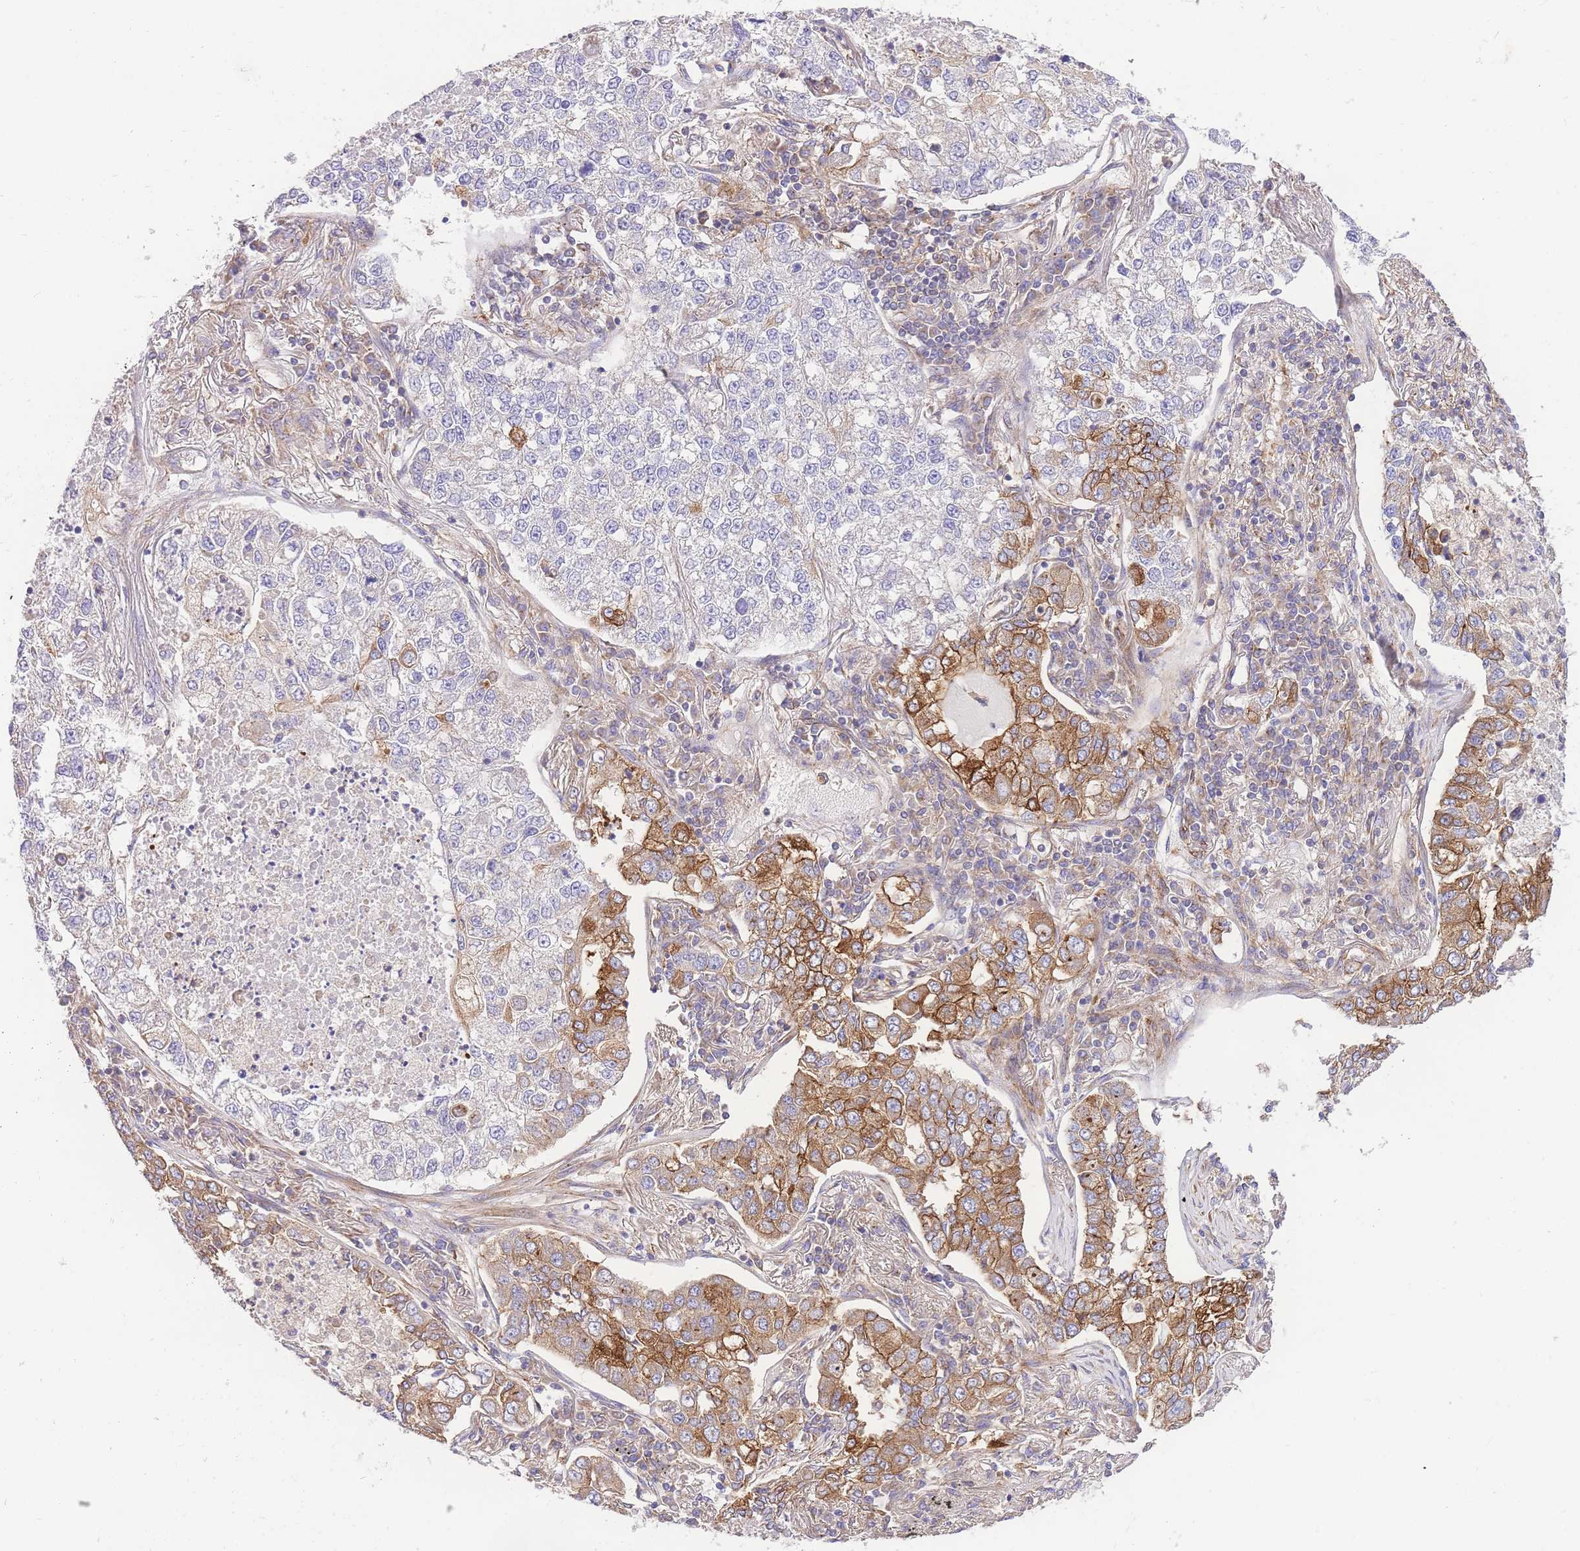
{"staining": {"intensity": "moderate", "quantity": "25%-75%", "location": "cytoplasmic/membranous"}, "tissue": "lung cancer", "cell_type": "Tumor cells", "image_type": "cancer", "snomed": [{"axis": "morphology", "description": "Adenocarcinoma, NOS"}, {"axis": "topography", "description": "Lung"}], "caption": "A photomicrograph of lung cancer stained for a protein displays moderate cytoplasmic/membranous brown staining in tumor cells.", "gene": "INSYN2B", "patient": {"sex": "male", "age": 49}}